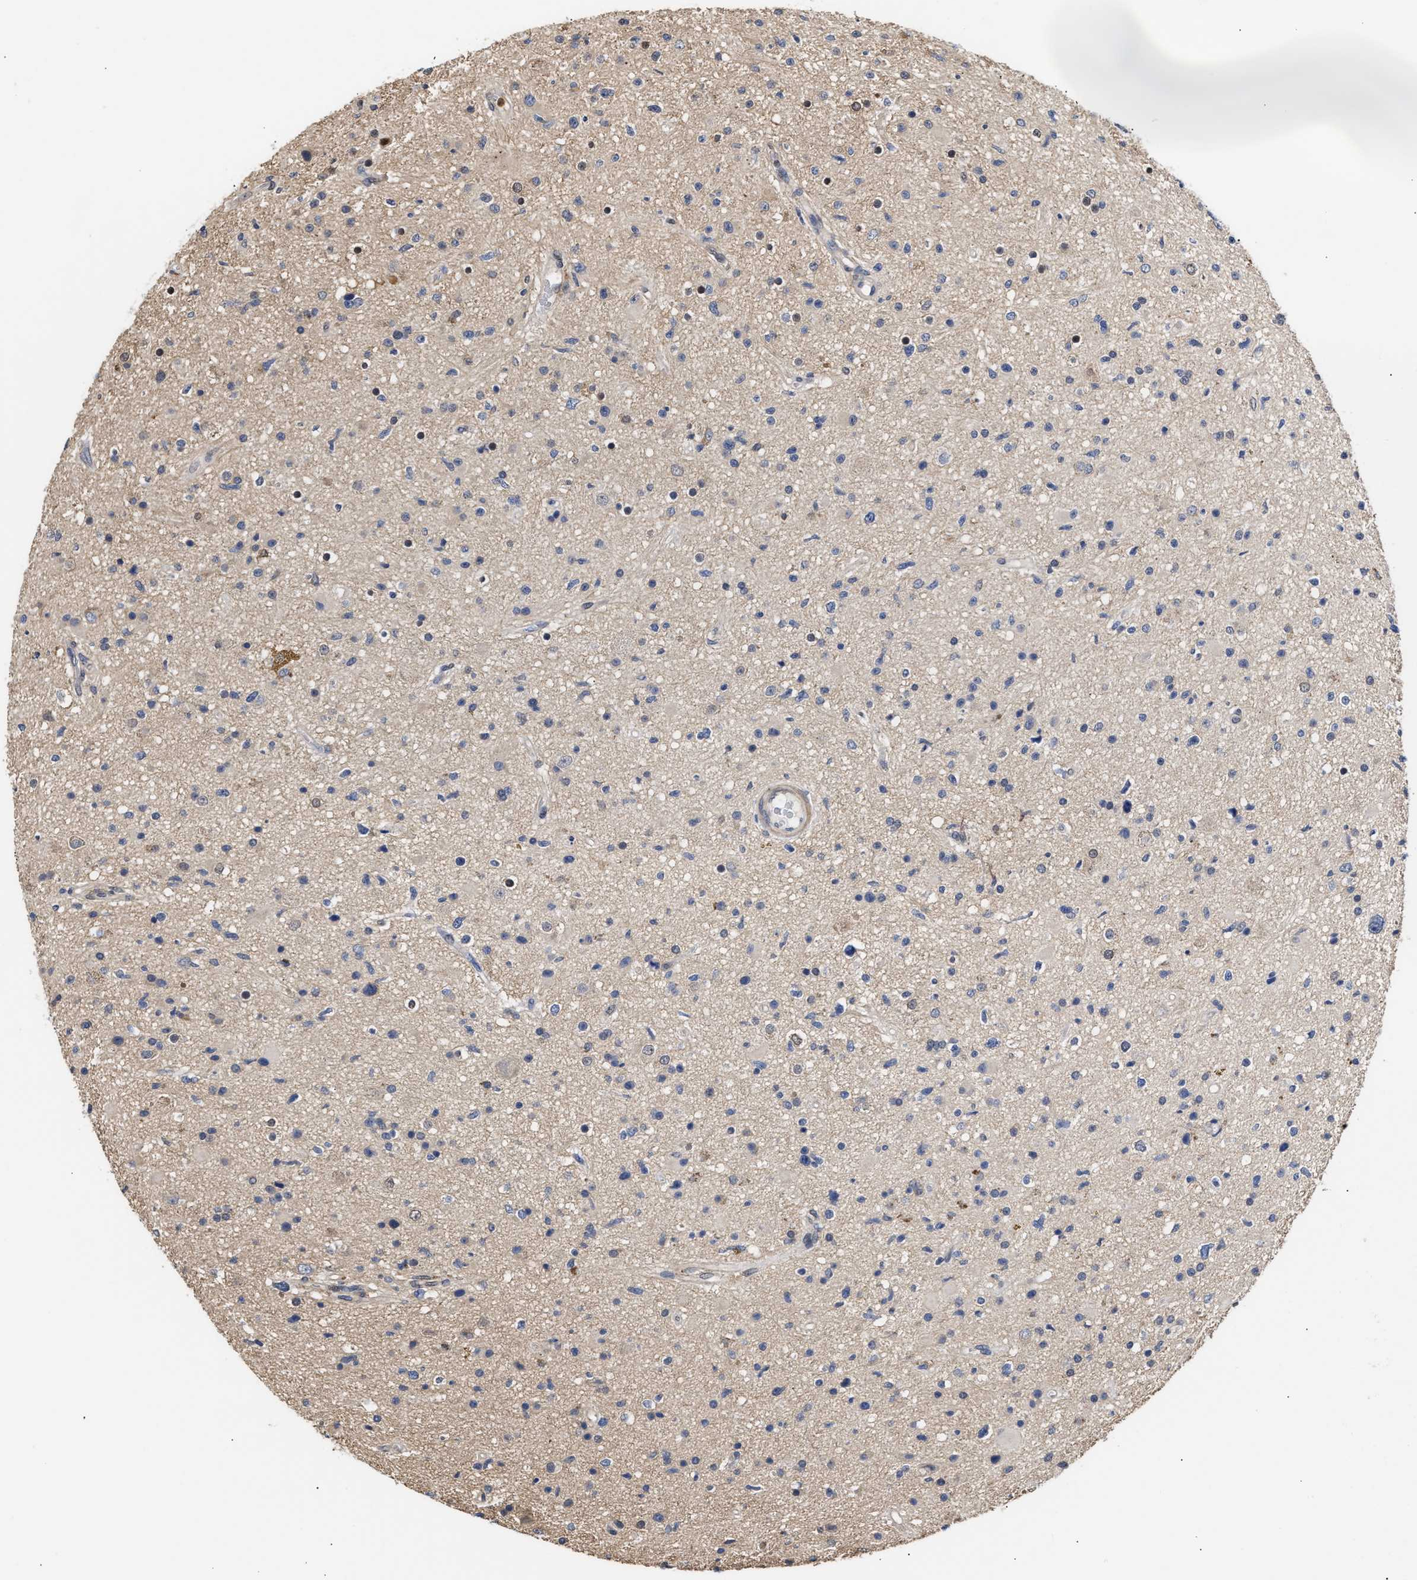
{"staining": {"intensity": "negative", "quantity": "none", "location": "none"}, "tissue": "glioma", "cell_type": "Tumor cells", "image_type": "cancer", "snomed": [{"axis": "morphology", "description": "Glioma, malignant, High grade"}, {"axis": "topography", "description": "Brain"}], "caption": "An immunohistochemistry histopathology image of glioma is shown. There is no staining in tumor cells of glioma.", "gene": "KLHDC1", "patient": {"sex": "male", "age": 33}}